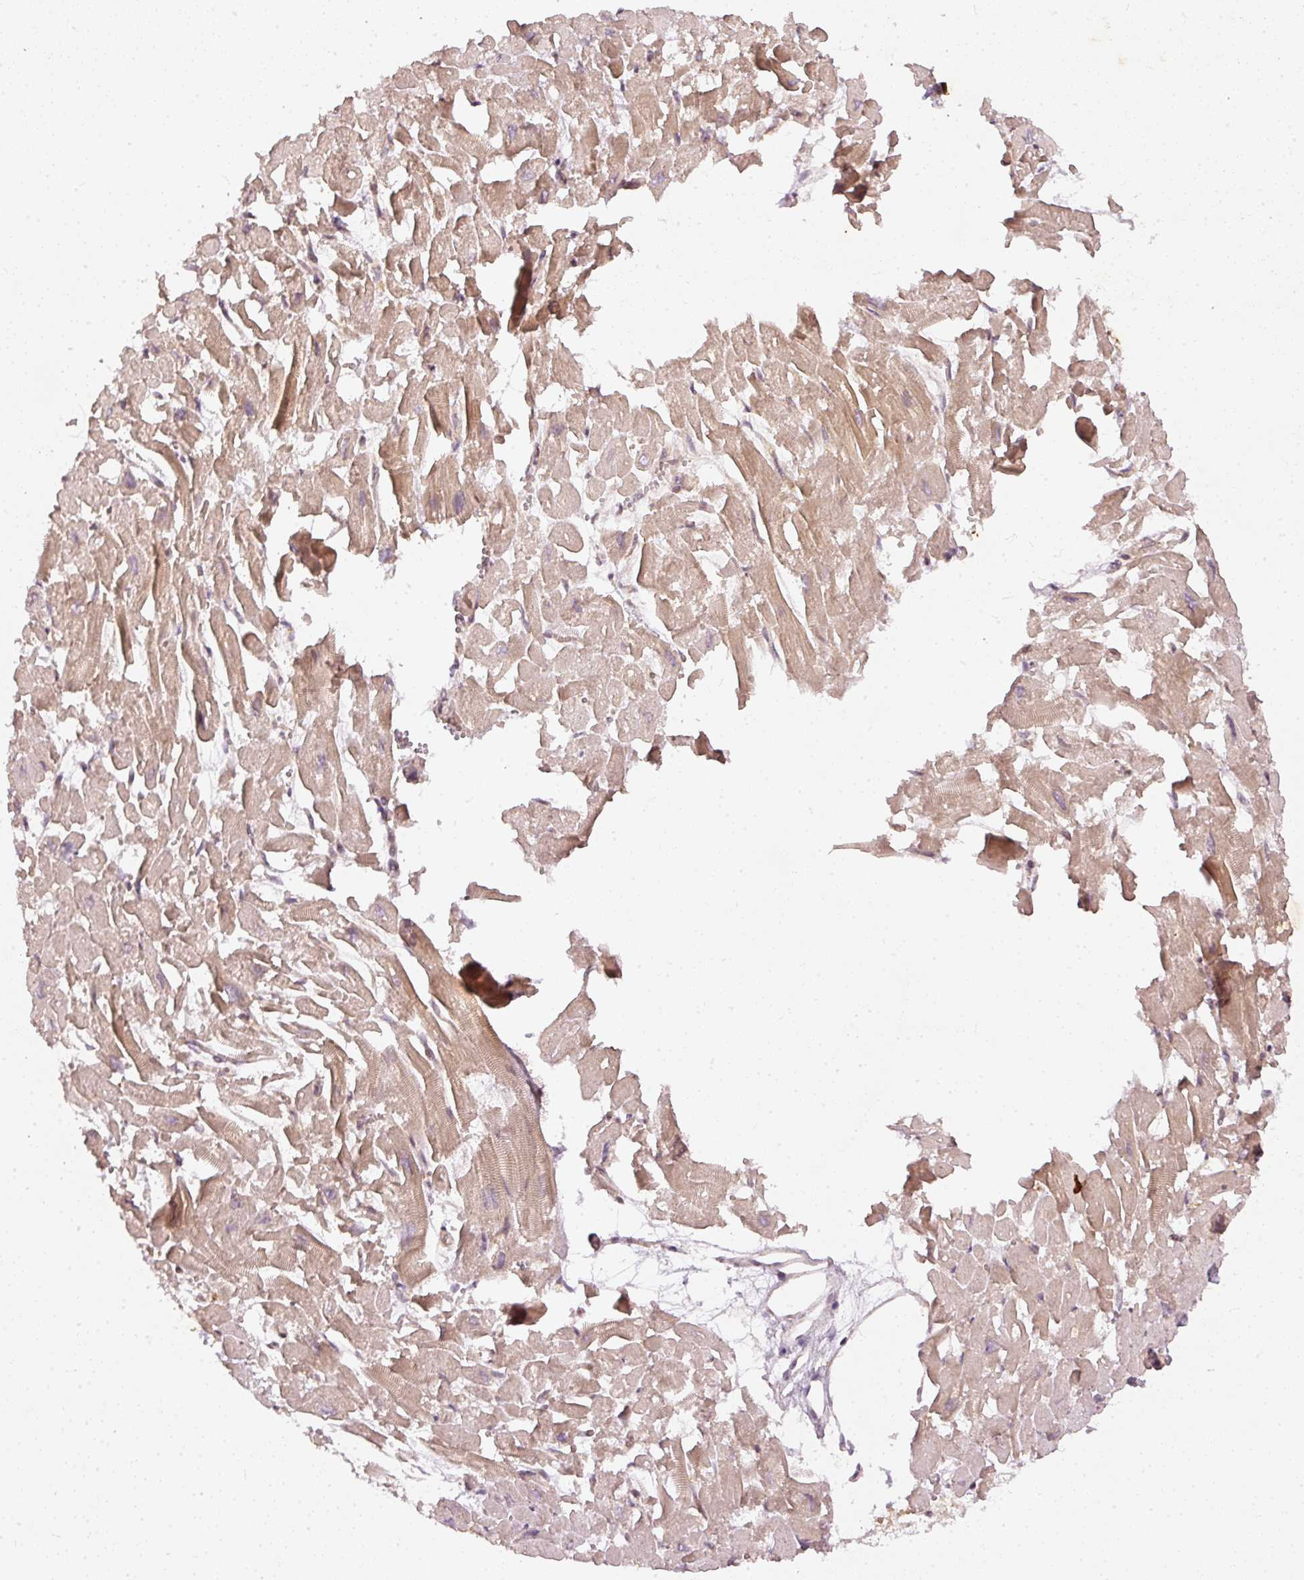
{"staining": {"intensity": "moderate", "quantity": ">75%", "location": "cytoplasmic/membranous,nuclear"}, "tissue": "heart muscle", "cell_type": "Cardiomyocytes", "image_type": "normal", "snomed": [{"axis": "morphology", "description": "Normal tissue, NOS"}, {"axis": "topography", "description": "Heart"}], "caption": "IHC of unremarkable heart muscle exhibits medium levels of moderate cytoplasmic/membranous,nuclear positivity in approximately >75% of cardiomyocytes.", "gene": "ZNF580", "patient": {"sex": "male", "age": 54}}